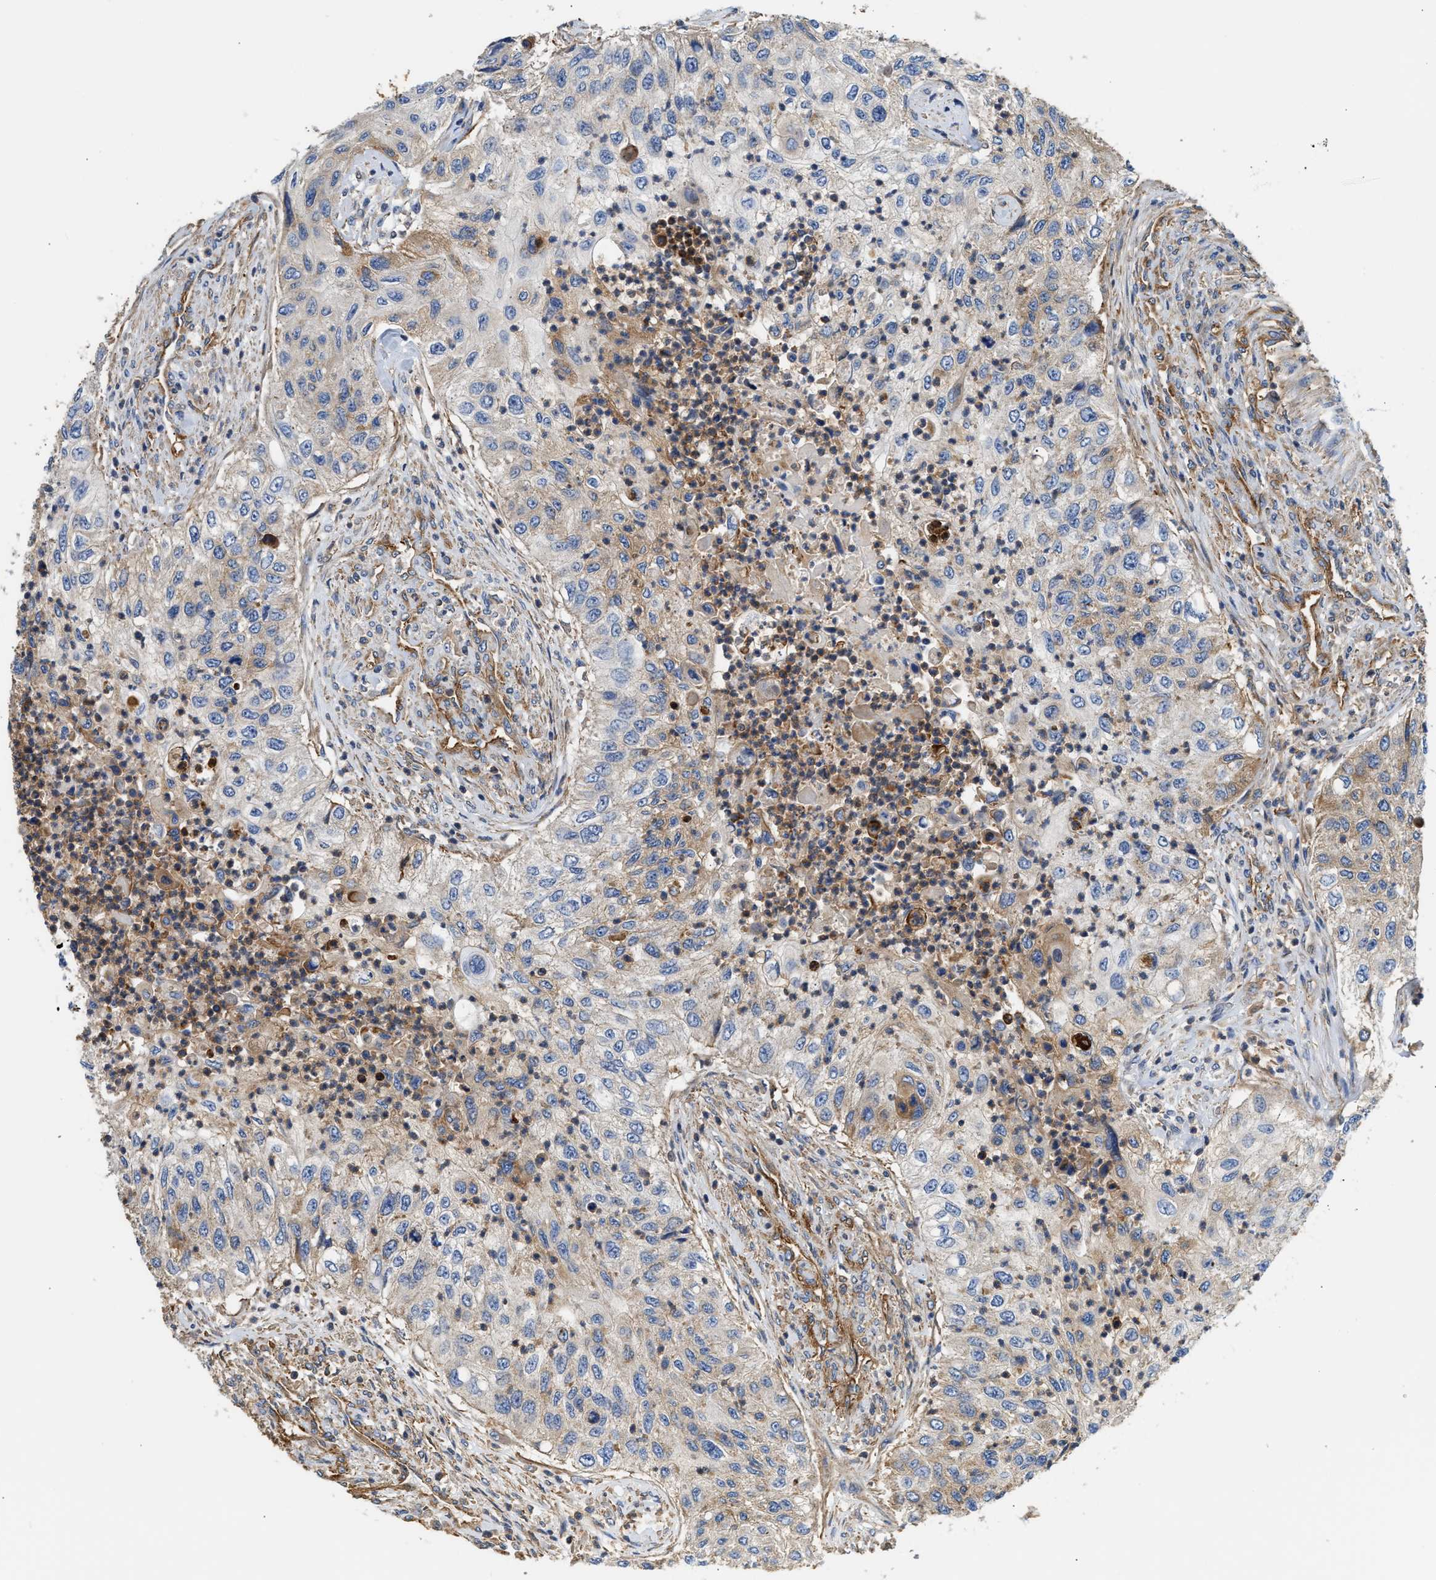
{"staining": {"intensity": "moderate", "quantity": "<25%", "location": "cytoplasmic/membranous"}, "tissue": "urothelial cancer", "cell_type": "Tumor cells", "image_type": "cancer", "snomed": [{"axis": "morphology", "description": "Urothelial carcinoma, High grade"}, {"axis": "topography", "description": "Urinary bladder"}], "caption": "Urothelial carcinoma (high-grade) was stained to show a protein in brown. There is low levels of moderate cytoplasmic/membranous staining in about <25% of tumor cells. (Brightfield microscopy of DAB IHC at high magnification).", "gene": "SAMD9L", "patient": {"sex": "female", "age": 60}}